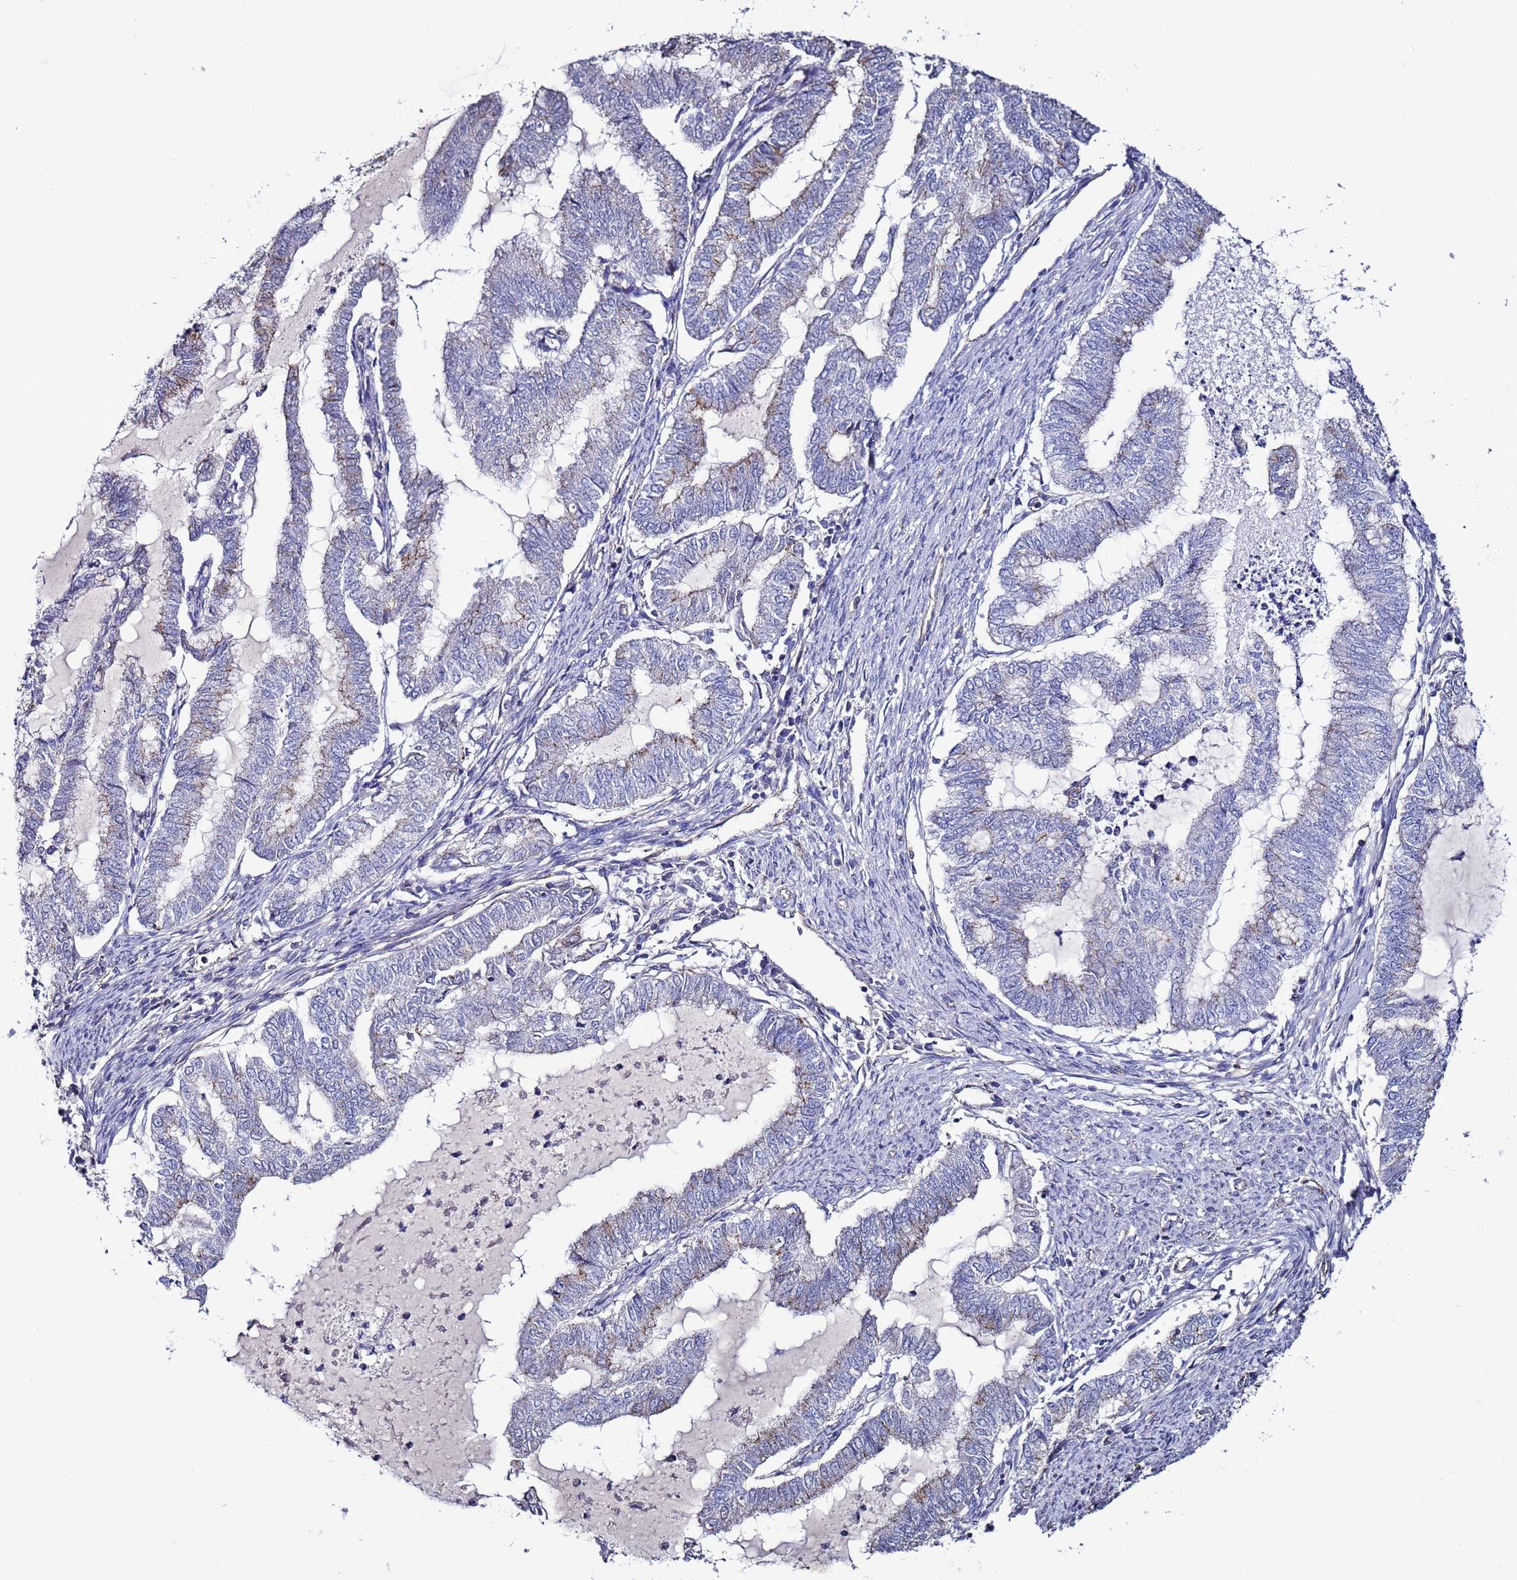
{"staining": {"intensity": "weak", "quantity": "<25%", "location": "cytoplasmic/membranous"}, "tissue": "endometrial cancer", "cell_type": "Tumor cells", "image_type": "cancer", "snomed": [{"axis": "morphology", "description": "Adenocarcinoma, NOS"}, {"axis": "topography", "description": "Endometrium"}], "caption": "Tumor cells show no significant protein expression in endometrial adenocarcinoma.", "gene": "TENM3", "patient": {"sex": "female", "age": 79}}